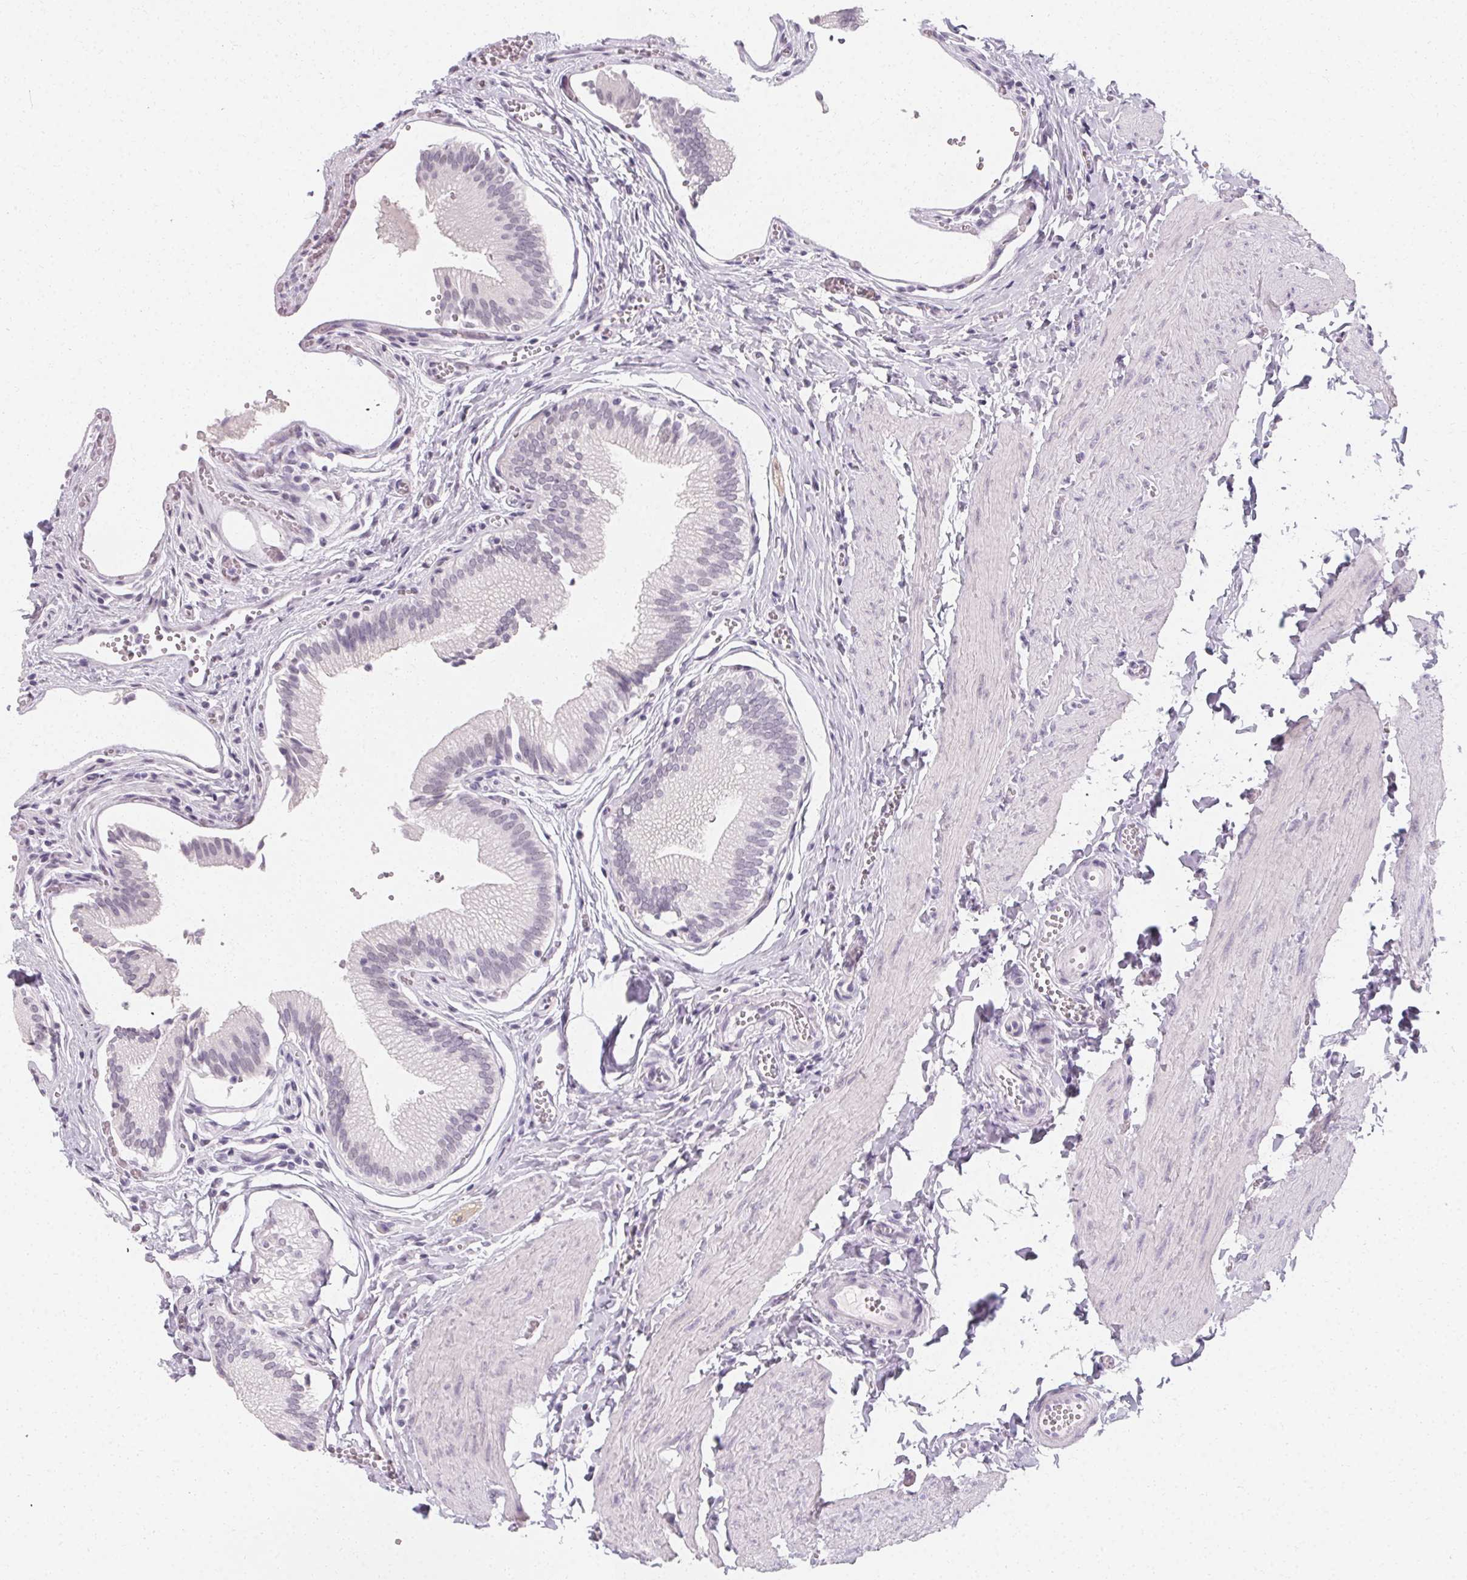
{"staining": {"intensity": "negative", "quantity": "none", "location": "none"}, "tissue": "gallbladder", "cell_type": "Glandular cells", "image_type": "normal", "snomed": [{"axis": "morphology", "description": "Normal tissue, NOS"}, {"axis": "topography", "description": "Gallbladder"}, {"axis": "topography", "description": "Peripheral nerve tissue"}], "caption": "An immunohistochemistry (IHC) micrograph of benign gallbladder is shown. There is no staining in glandular cells of gallbladder. (Brightfield microscopy of DAB (3,3'-diaminobenzidine) immunohistochemistry (IHC) at high magnification).", "gene": "SYNPR", "patient": {"sex": "male", "age": 17}}